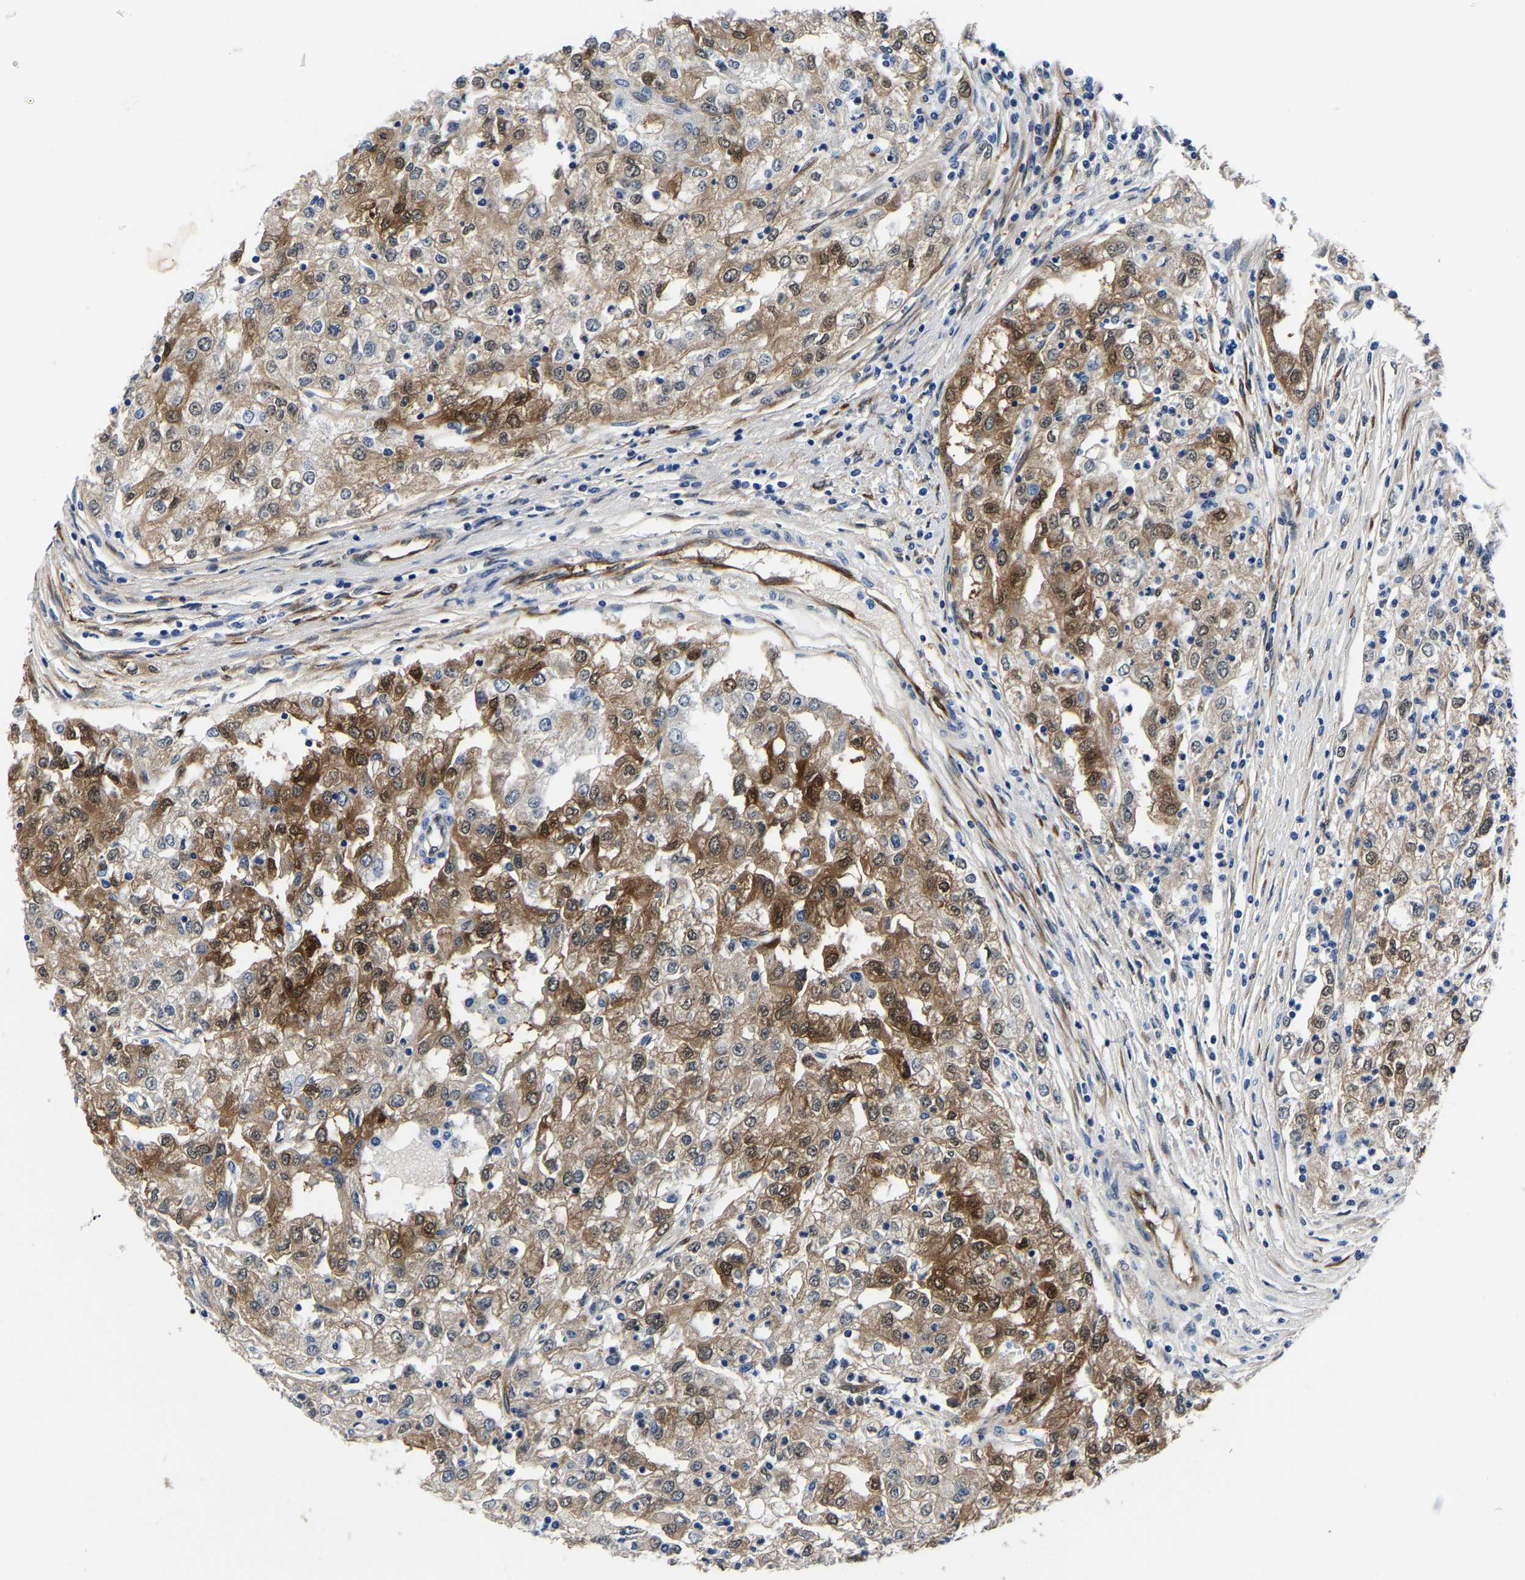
{"staining": {"intensity": "moderate", "quantity": ">75%", "location": "cytoplasmic/membranous"}, "tissue": "renal cancer", "cell_type": "Tumor cells", "image_type": "cancer", "snomed": [{"axis": "morphology", "description": "Adenocarcinoma, NOS"}, {"axis": "topography", "description": "Kidney"}], "caption": "A brown stain labels moderate cytoplasmic/membranous positivity of a protein in human renal cancer (adenocarcinoma) tumor cells.", "gene": "S100A13", "patient": {"sex": "female", "age": 54}}